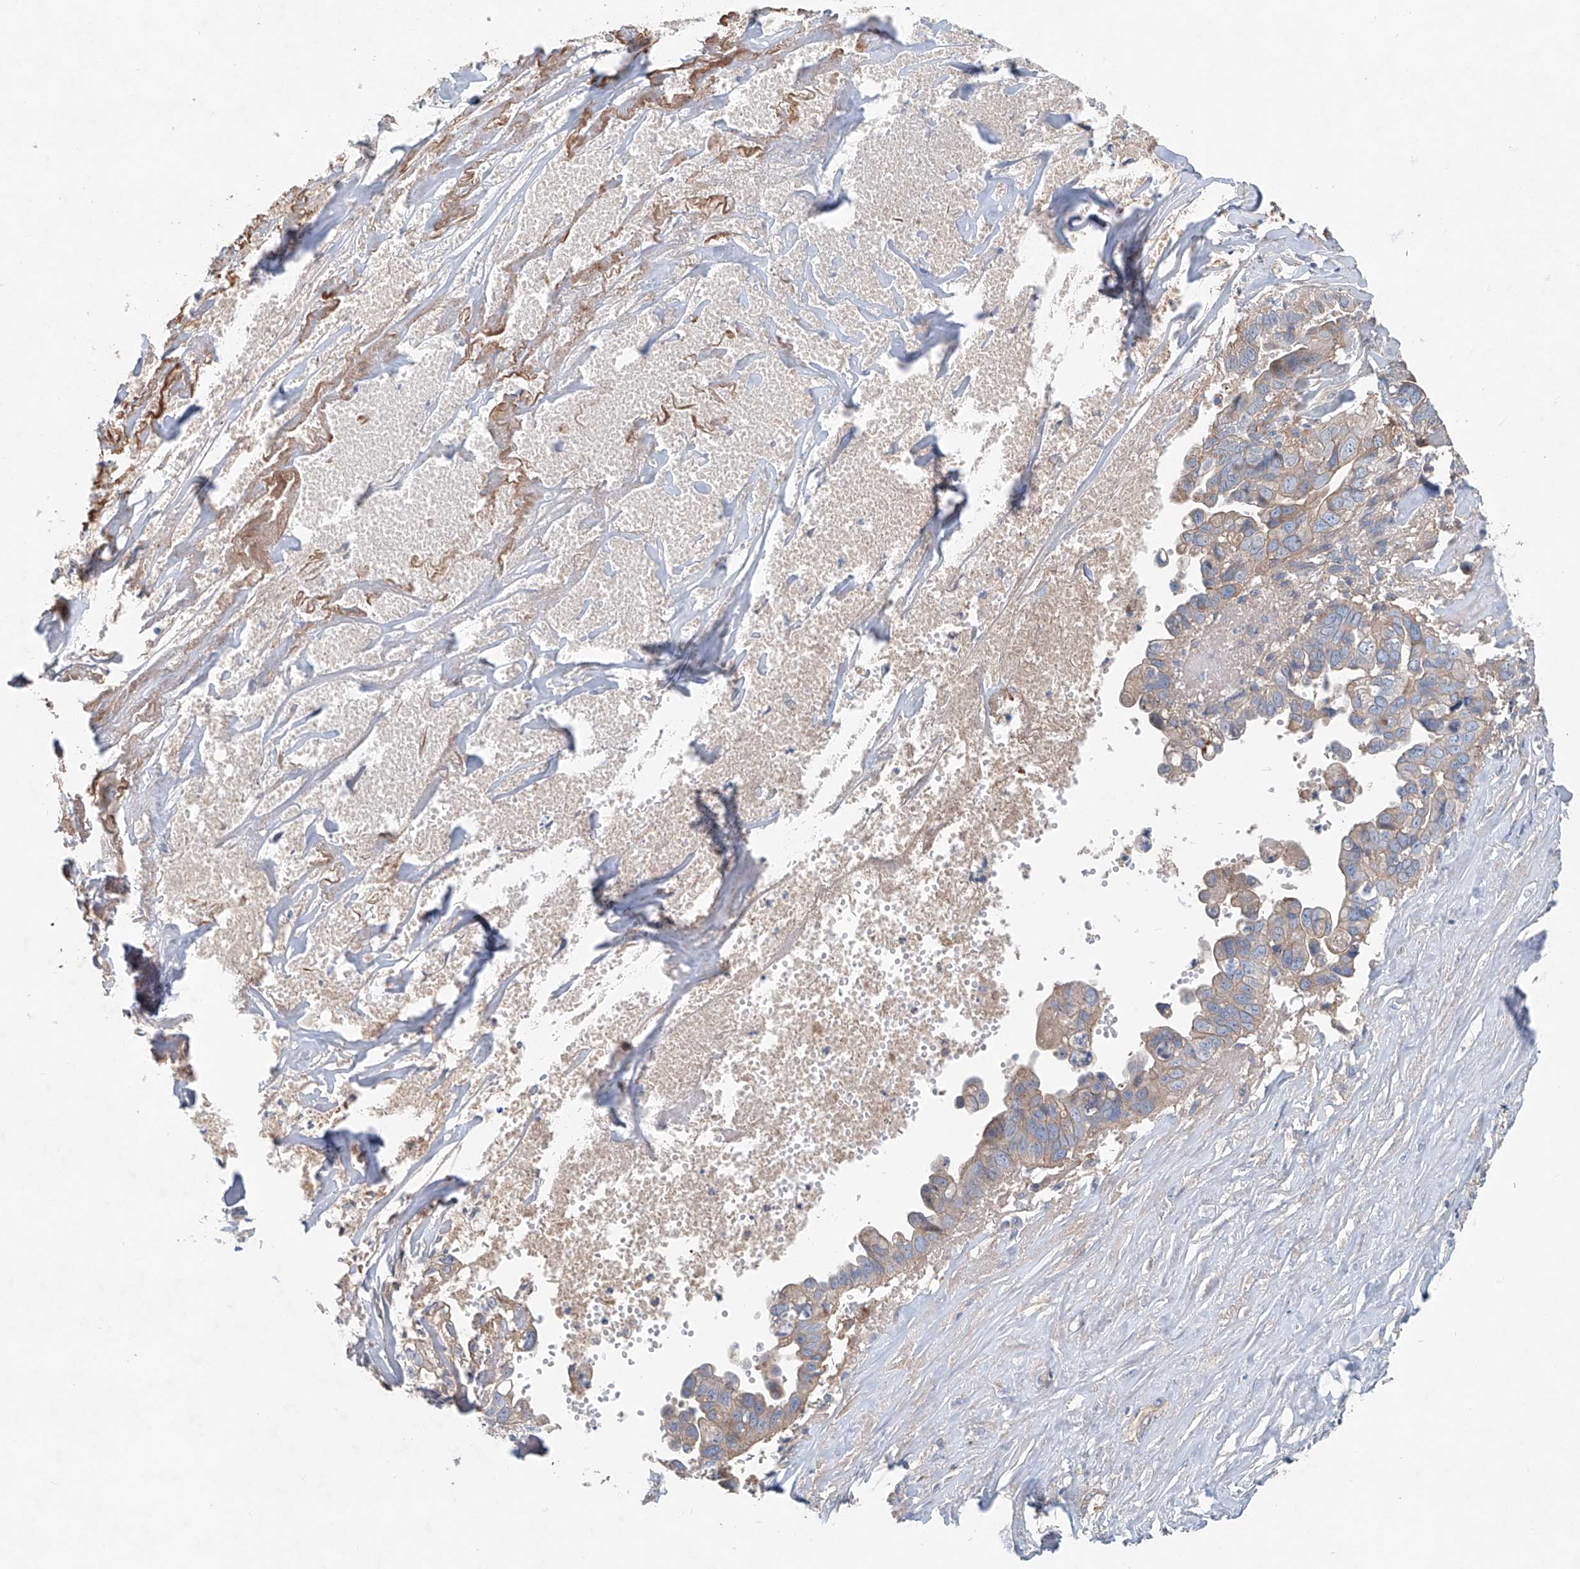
{"staining": {"intensity": "weak", "quantity": "25%-75%", "location": "cytoplasmic/membranous"}, "tissue": "liver cancer", "cell_type": "Tumor cells", "image_type": "cancer", "snomed": [{"axis": "morphology", "description": "Cholangiocarcinoma"}, {"axis": "topography", "description": "Liver"}], "caption": "Liver cholangiocarcinoma stained for a protein (brown) reveals weak cytoplasmic/membranous positive positivity in approximately 25%-75% of tumor cells.", "gene": "FRYL", "patient": {"sex": "female", "age": 79}}